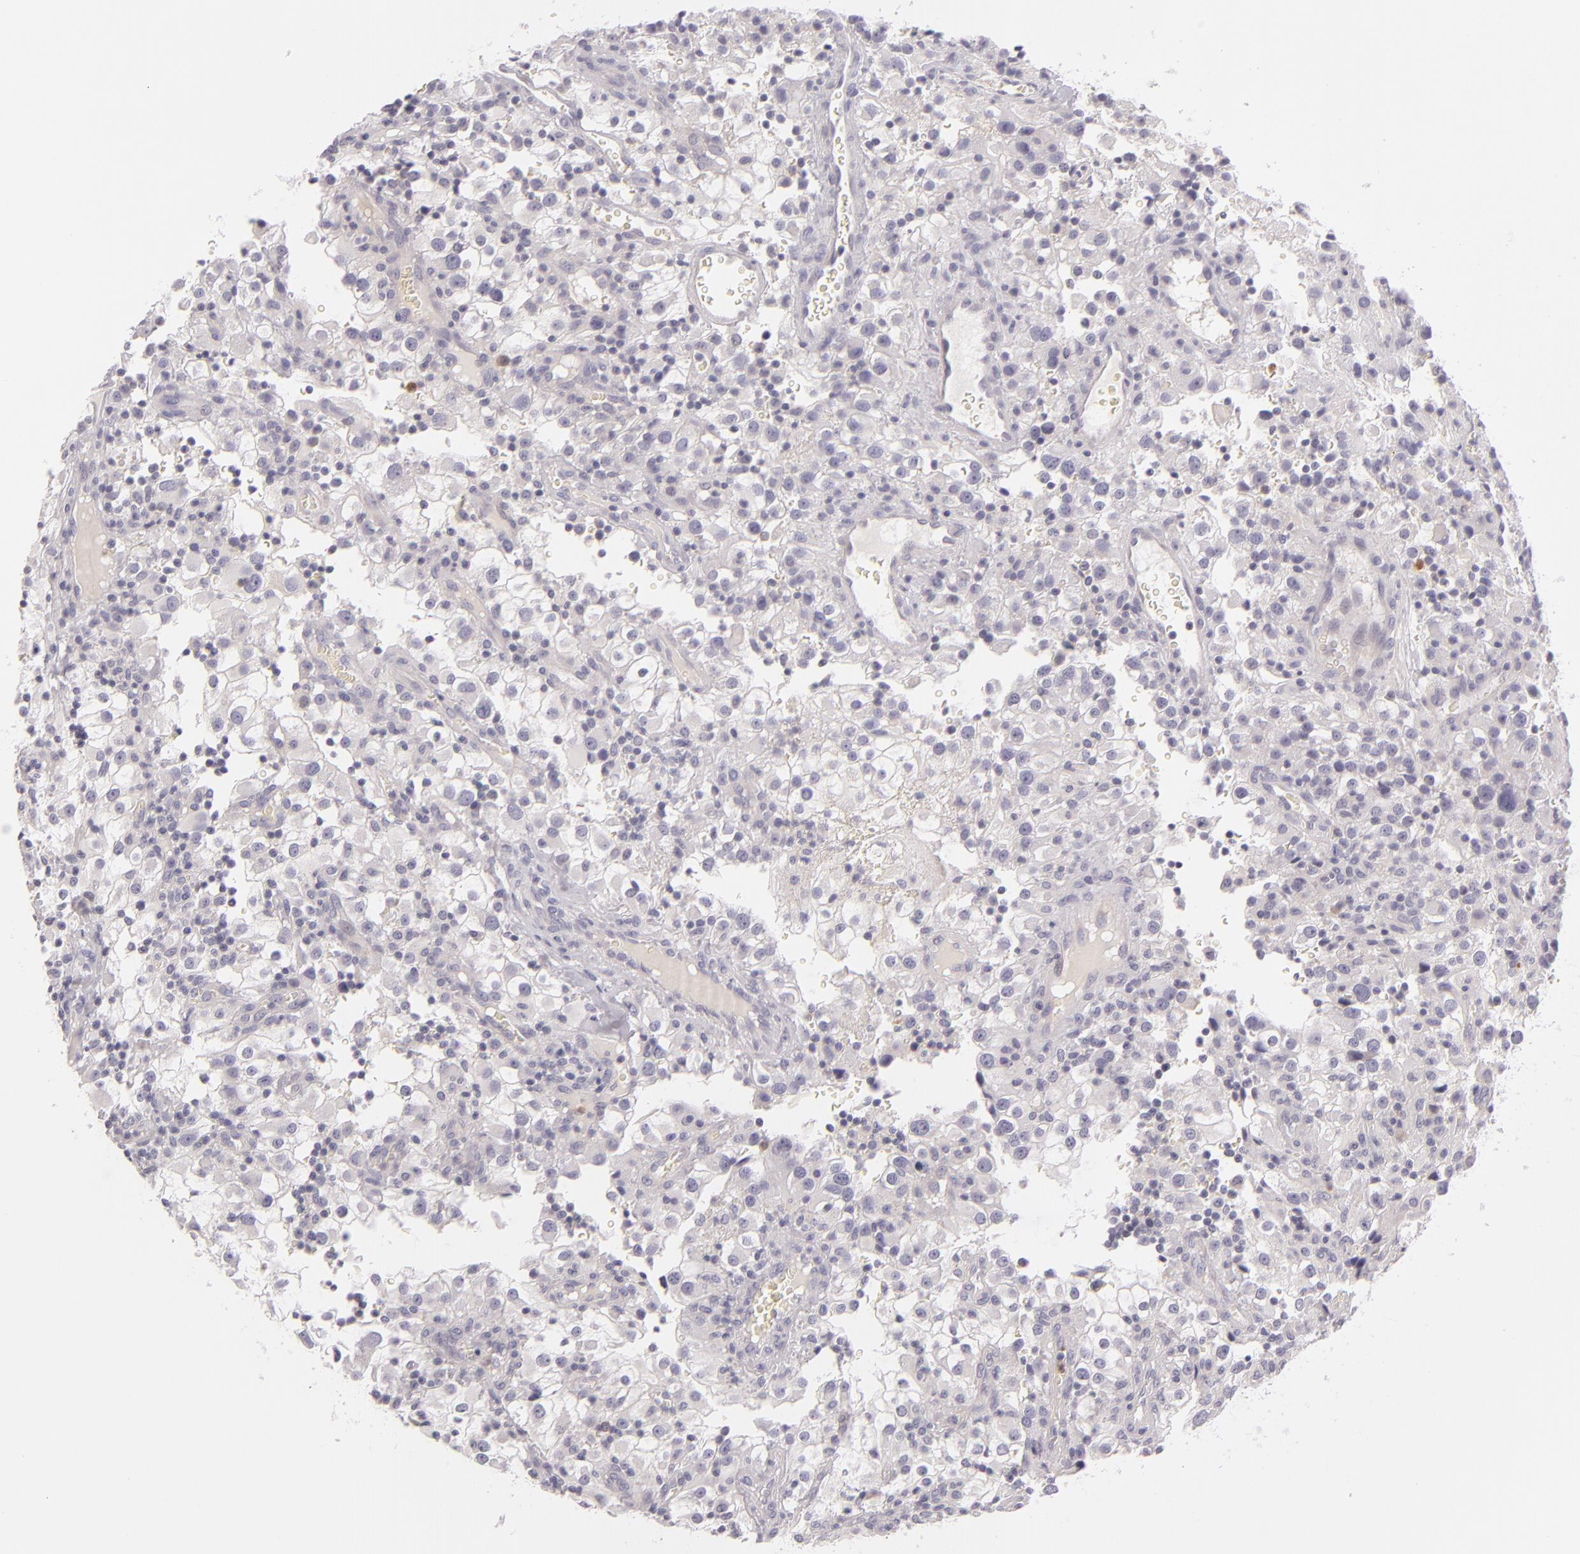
{"staining": {"intensity": "negative", "quantity": "none", "location": "none"}, "tissue": "renal cancer", "cell_type": "Tumor cells", "image_type": "cancer", "snomed": [{"axis": "morphology", "description": "Adenocarcinoma, NOS"}, {"axis": "topography", "description": "Kidney"}], "caption": "Tumor cells are negative for brown protein staining in renal adenocarcinoma.", "gene": "FAM181A", "patient": {"sex": "female", "age": 52}}